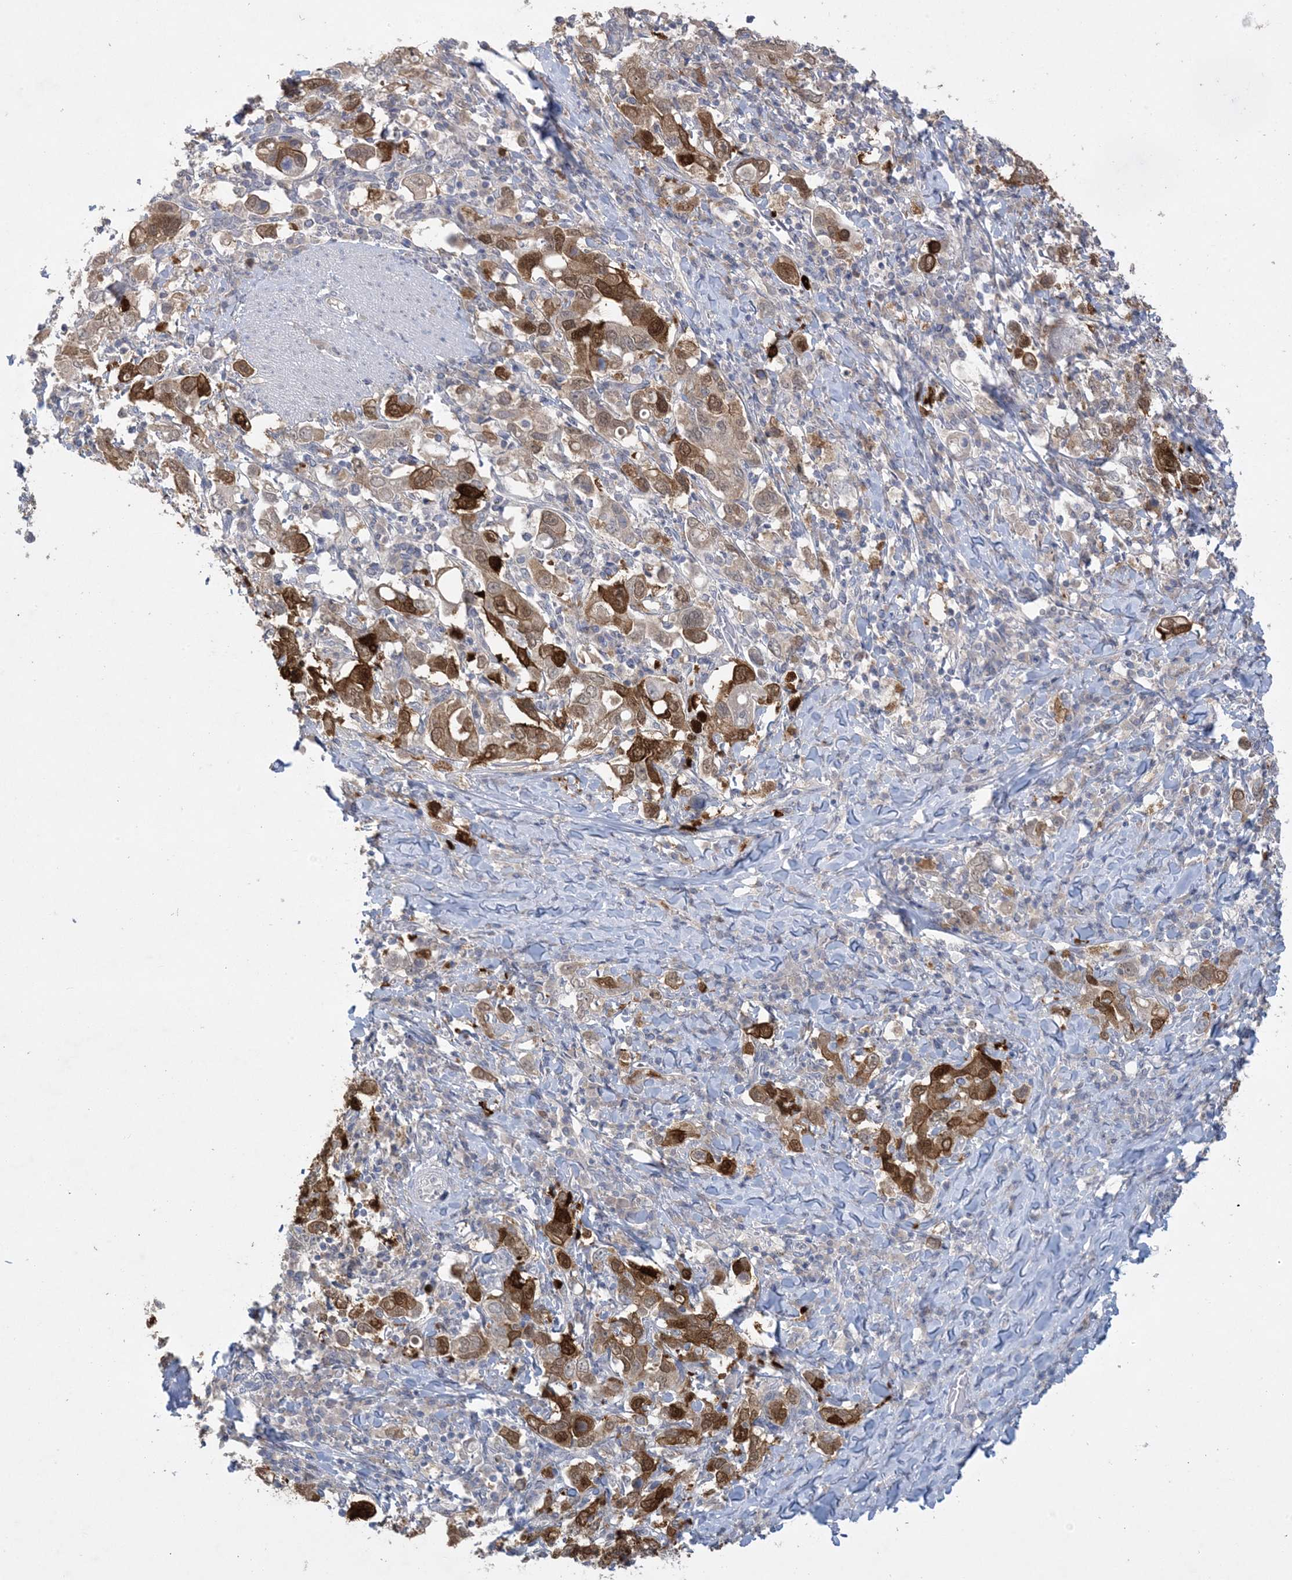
{"staining": {"intensity": "strong", "quantity": ">75%", "location": "cytoplasmic/membranous,nuclear"}, "tissue": "stomach cancer", "cell_type": "Tumor cells", "image_type": "cancer", "snomed": [{"axis": "morphology", "description": "Adenocarcinoma, NOS"}, {"axis": "topography", "description": "Stomach, upper"}], "caption": "Immunohistochemistry (IHC) (DAB (3,3'-diaminobenzidine)) staining of human adenocarcinoma (stomach) reveals strong cytoplasmic/membranous and nuclear protein staining in approximately >75% of tumor cells.", "gene": "HMGCS1", "patient": {"sex": "male", "age": 62}}